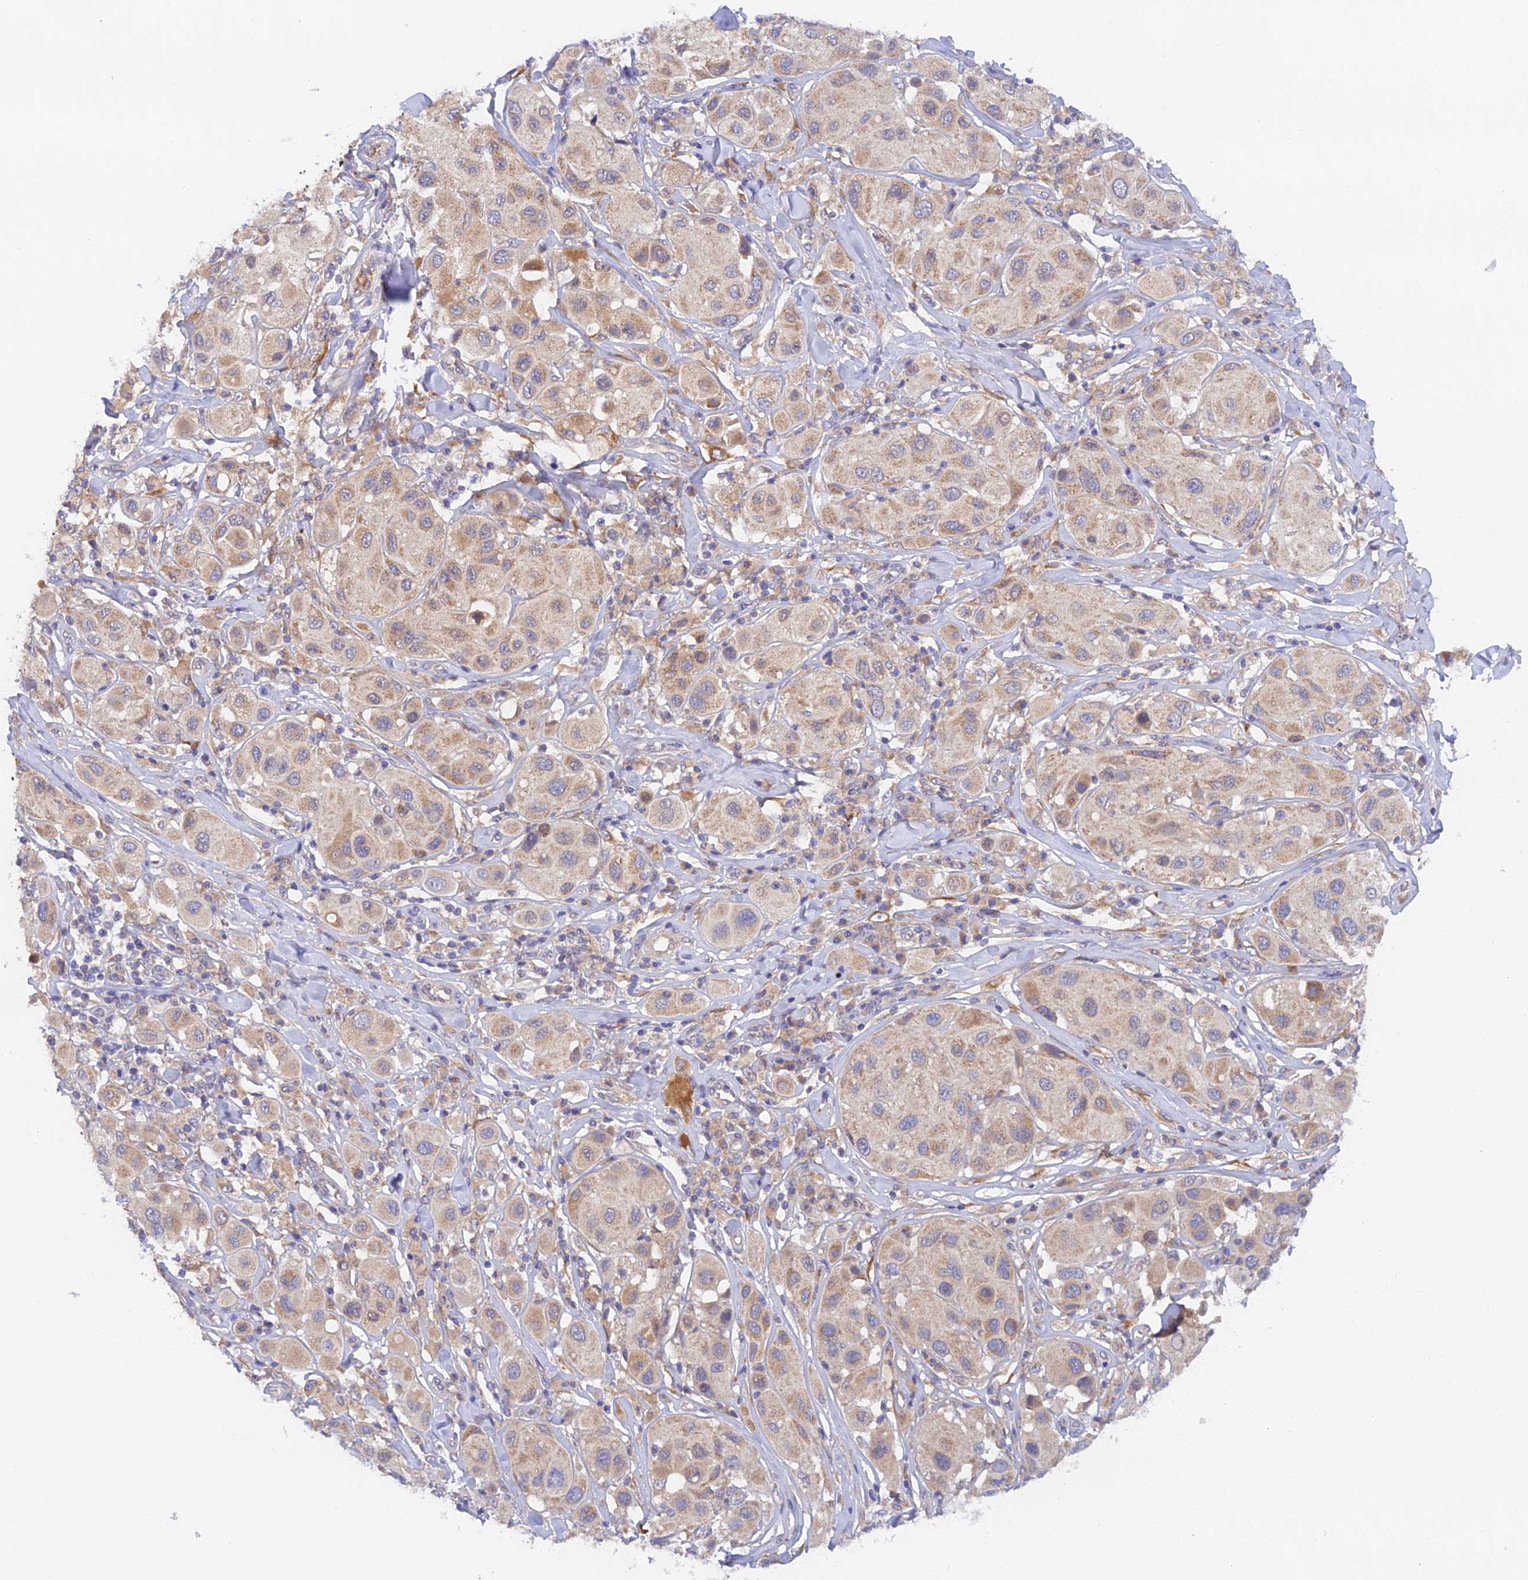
{"staining": {"intensity": "weak", "quantity": ">75%", "location": "cytoplasmic/membranous"}, "tissue": "melanoma", "cell_type": "Tumor cells", "image_type": "cancer", "snomed": [{"axis": "morphology", "description": "Malignant melanoma, Metastatic site"}, {"axis": "topography", "description": "Skin"}], "caption": "DAB (3,3'-diaminobenzidine) immunohistochemical staining of melanoma demonstrates weak cytoplasmic/membranous protein positivity in about >75% of tumor cells. Using DAB (3,3'-diaminobenzidine) (brown) and hematoxylin (blue) stains, captured at high magnification using brightfield microscopy.", "gene": "RANBP6", "patient": {"sex": "male", "age": 41}}